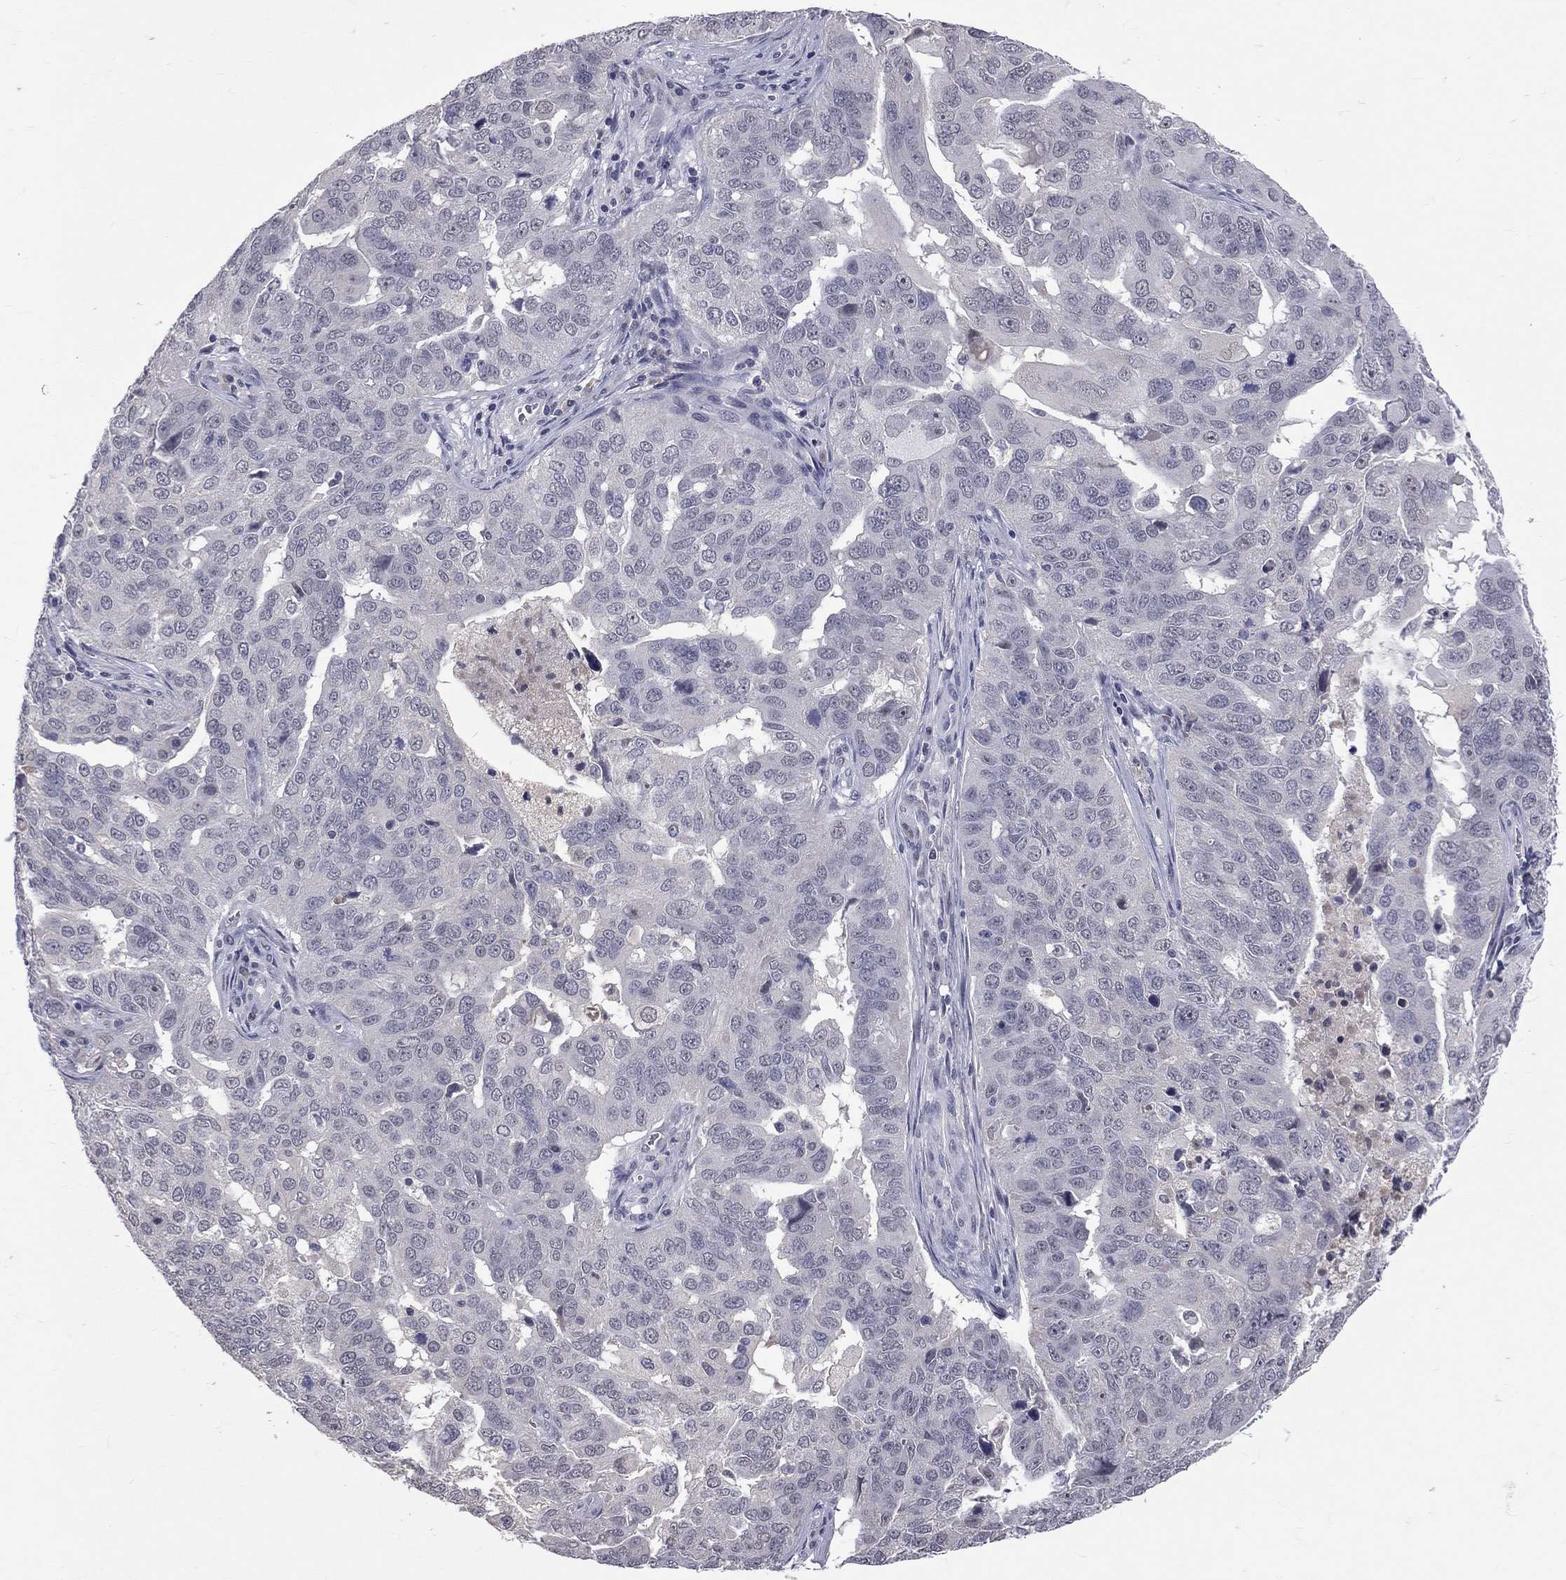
{"staining": {"intensity": "negative", "quantity": "none", "location": "none"}, "tissue": "ovarian cancer", "cell_type": "Tumor cells", "image_type": "cancer", "snomed": [{"axis": "morphology", "description": "Carcinoma, endometroid"}, {"axis": "topography", "description": "Soft tissue"}, {"axis": "topography", "description": "Ovary"}], "caption": "An immunohistochemistry micrograph of ovarian cancer is shown. There is no staining in tumor cells of ovarian cancer. (DAB immunohistochemistry, high magnification).", "gene": "DSG4", "patient": {"sex": "female", "age": 52}}